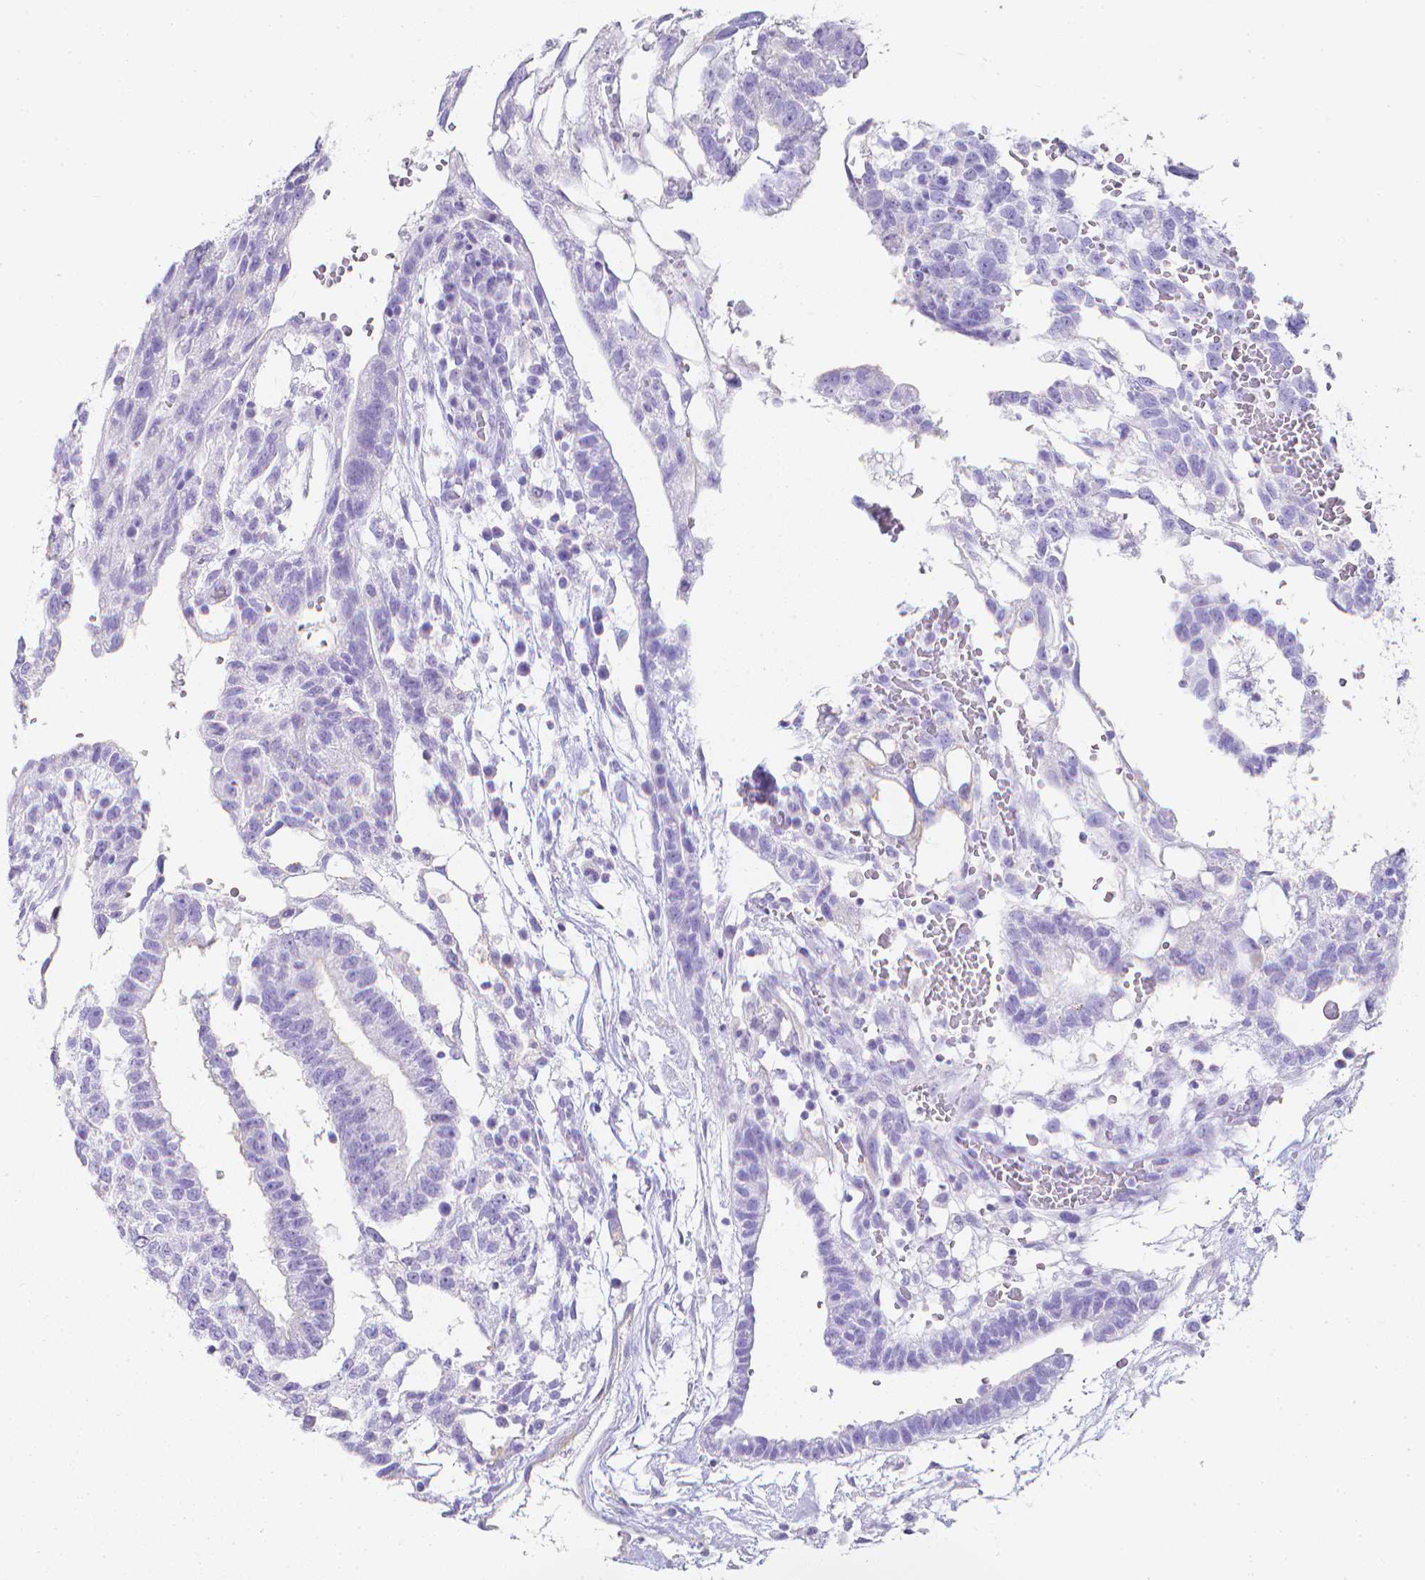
{"staining": {"intensity": "negative", "quantity": "none", "location": "none"}, "tissue": "testis cancer", "cell_type": "Tumor cells", "image_type": "cancer", "snomed": [{"axis": "morphology", "description": "Carcinoma, Embryonal, NOS"}, {"axis": "topography", "description": "Testis"}], "caption": "A histopathology image of testis cancer stained for a protein shows no brown staining in tumor cells.", "gene": "LGALS4", "patient": {"sex": "male", "age": 32}}